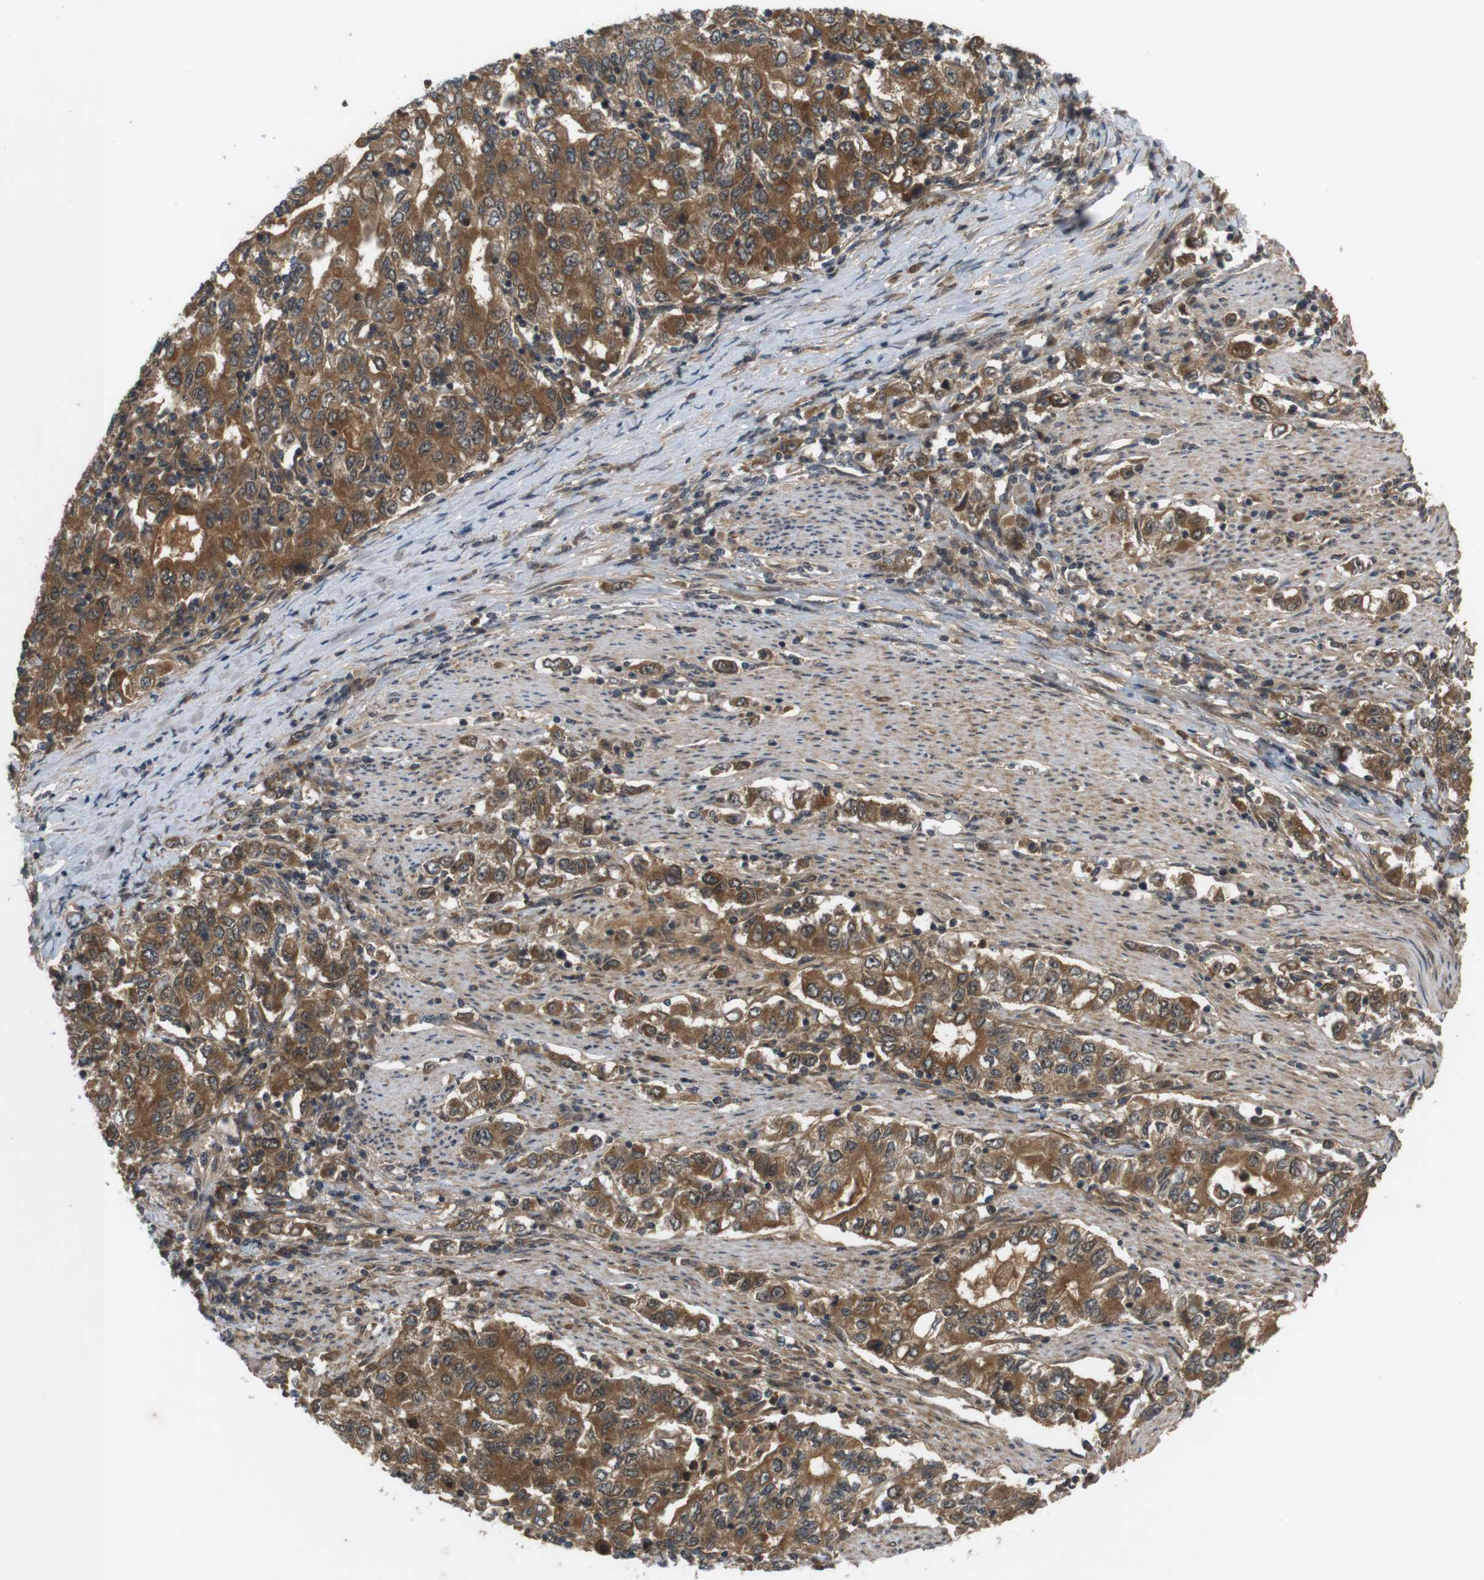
{"staining": {"intensity": "strong", "quantity": ">75%", "location": "cytoplasmic/membranous"}, "tissue": "stomach cancer", "cell_type": "Tumor cells", "image_type": "cancer", "snomed": [{"axis": "morphology", "description": "Adenocarcinoma, NOS"}, {"axis": "topography", "description": "Stomach, lower"}], "caption": "An immunohistochemistry (IHC) histopathology image of neoplastic tissue is shown. Protein staining in brown shows strong cytoplasmic/membranous positivity in stomach cancer (adenocarcinoma) within tumor cells.", "gene": "NFKBIE", "patient": {"sex": "female", "age": 72}}